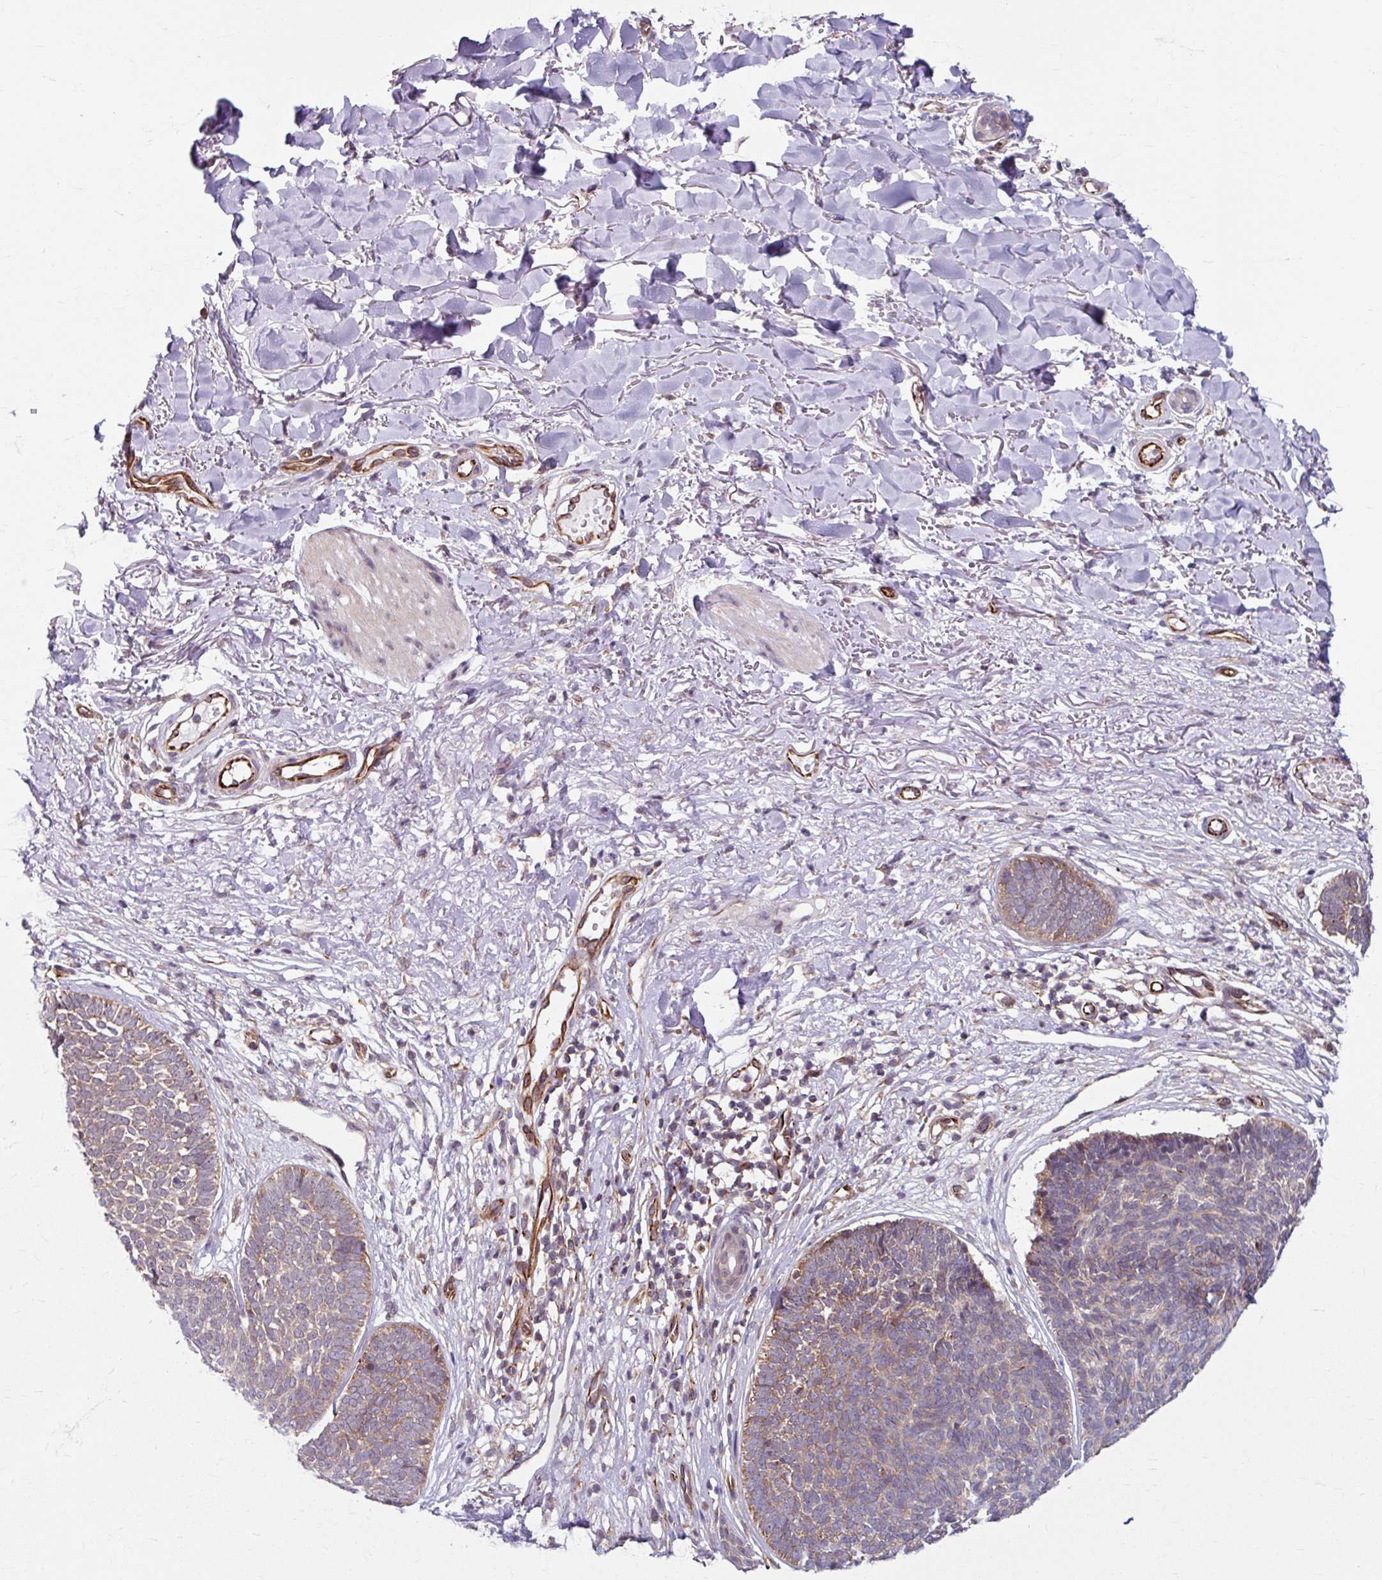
{"staining": {"intensity": "weak", "quantity": "25%-75%", "location": "cytoplasmic/membranous"}, "tissue": "skin cancer", "cell_type": "Tumor cells", "image_type": "cancer", "snomed": [{"axis": "morphology", "description": "Basal cell carcinoma"}, {"axis": "topography", "description": "Skin"}, {"axis": "topography", "description": "Skin of neck"}, {"axis": "topography", "description": "Skin of shoulder"}, {"axis": "topography", "description": "Skin of back"}], "caption": "Immunohistochemistry of skin cancer exhibits low levels of weak cytoplasmic/membranous expression in about 25%-75% of tumor cells.", "gene": "DAAM2", "patient": {"sex": "male", "age": 80}}